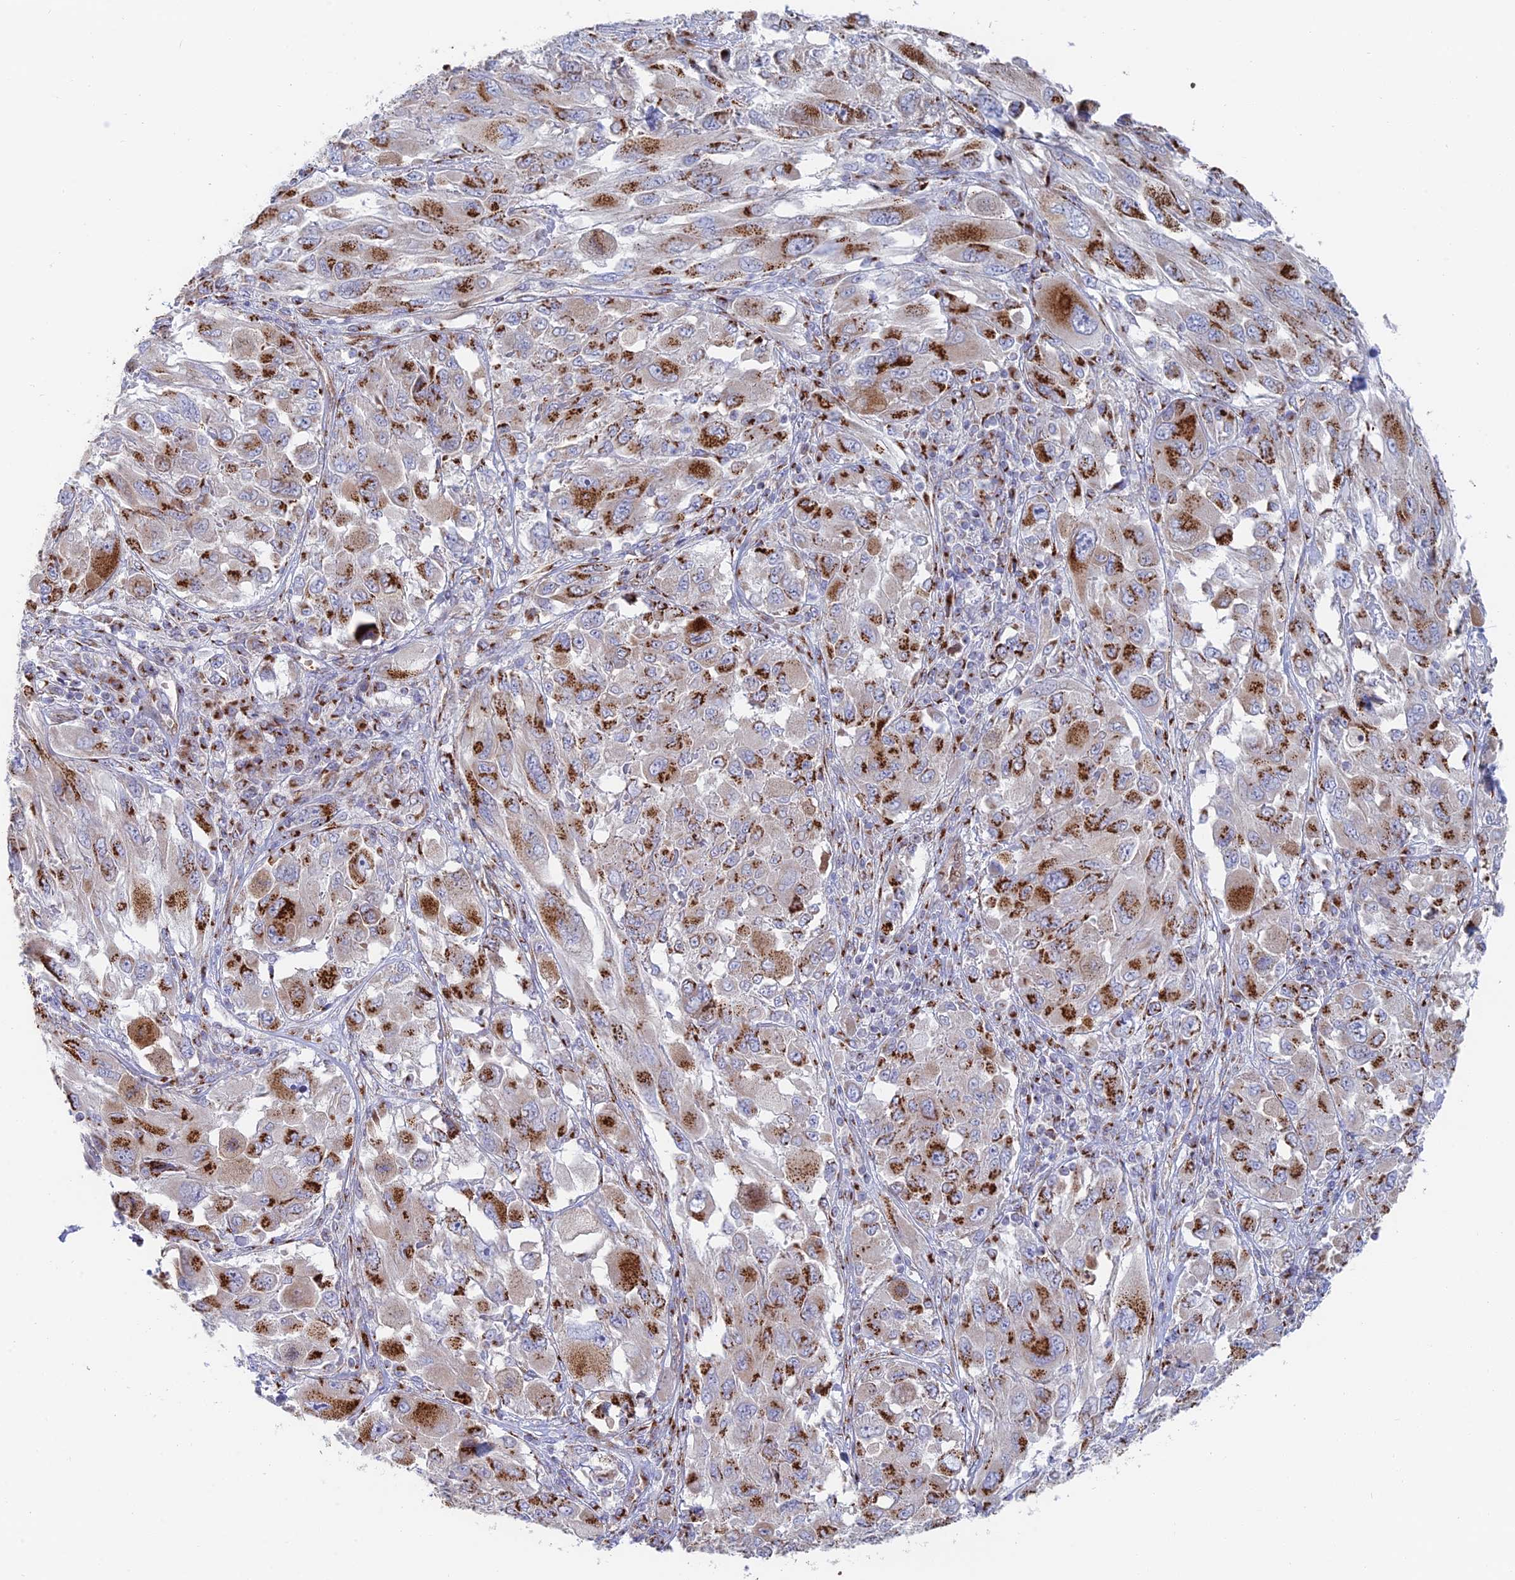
{"staining": {"intensity": "strong", "quantity": ">75%", "location": "cytoplasmic/membranous"}, "tissue": "melanoma", "cell_type": "Tumor cells", "image_type": "cancer", "snomed": [{"axis": "morphology", "description": "Malignant melanoma, NOS"}, {"axis": "topography", "description": "Skin"}], "caption": "Immunohistochemical staining of melanoma displays strong cytoplasmic/membranous protein expression in about >75% of tumor cells.", "gene": "HS2ST1", "patient": {"sex": "female", "age": 91}}